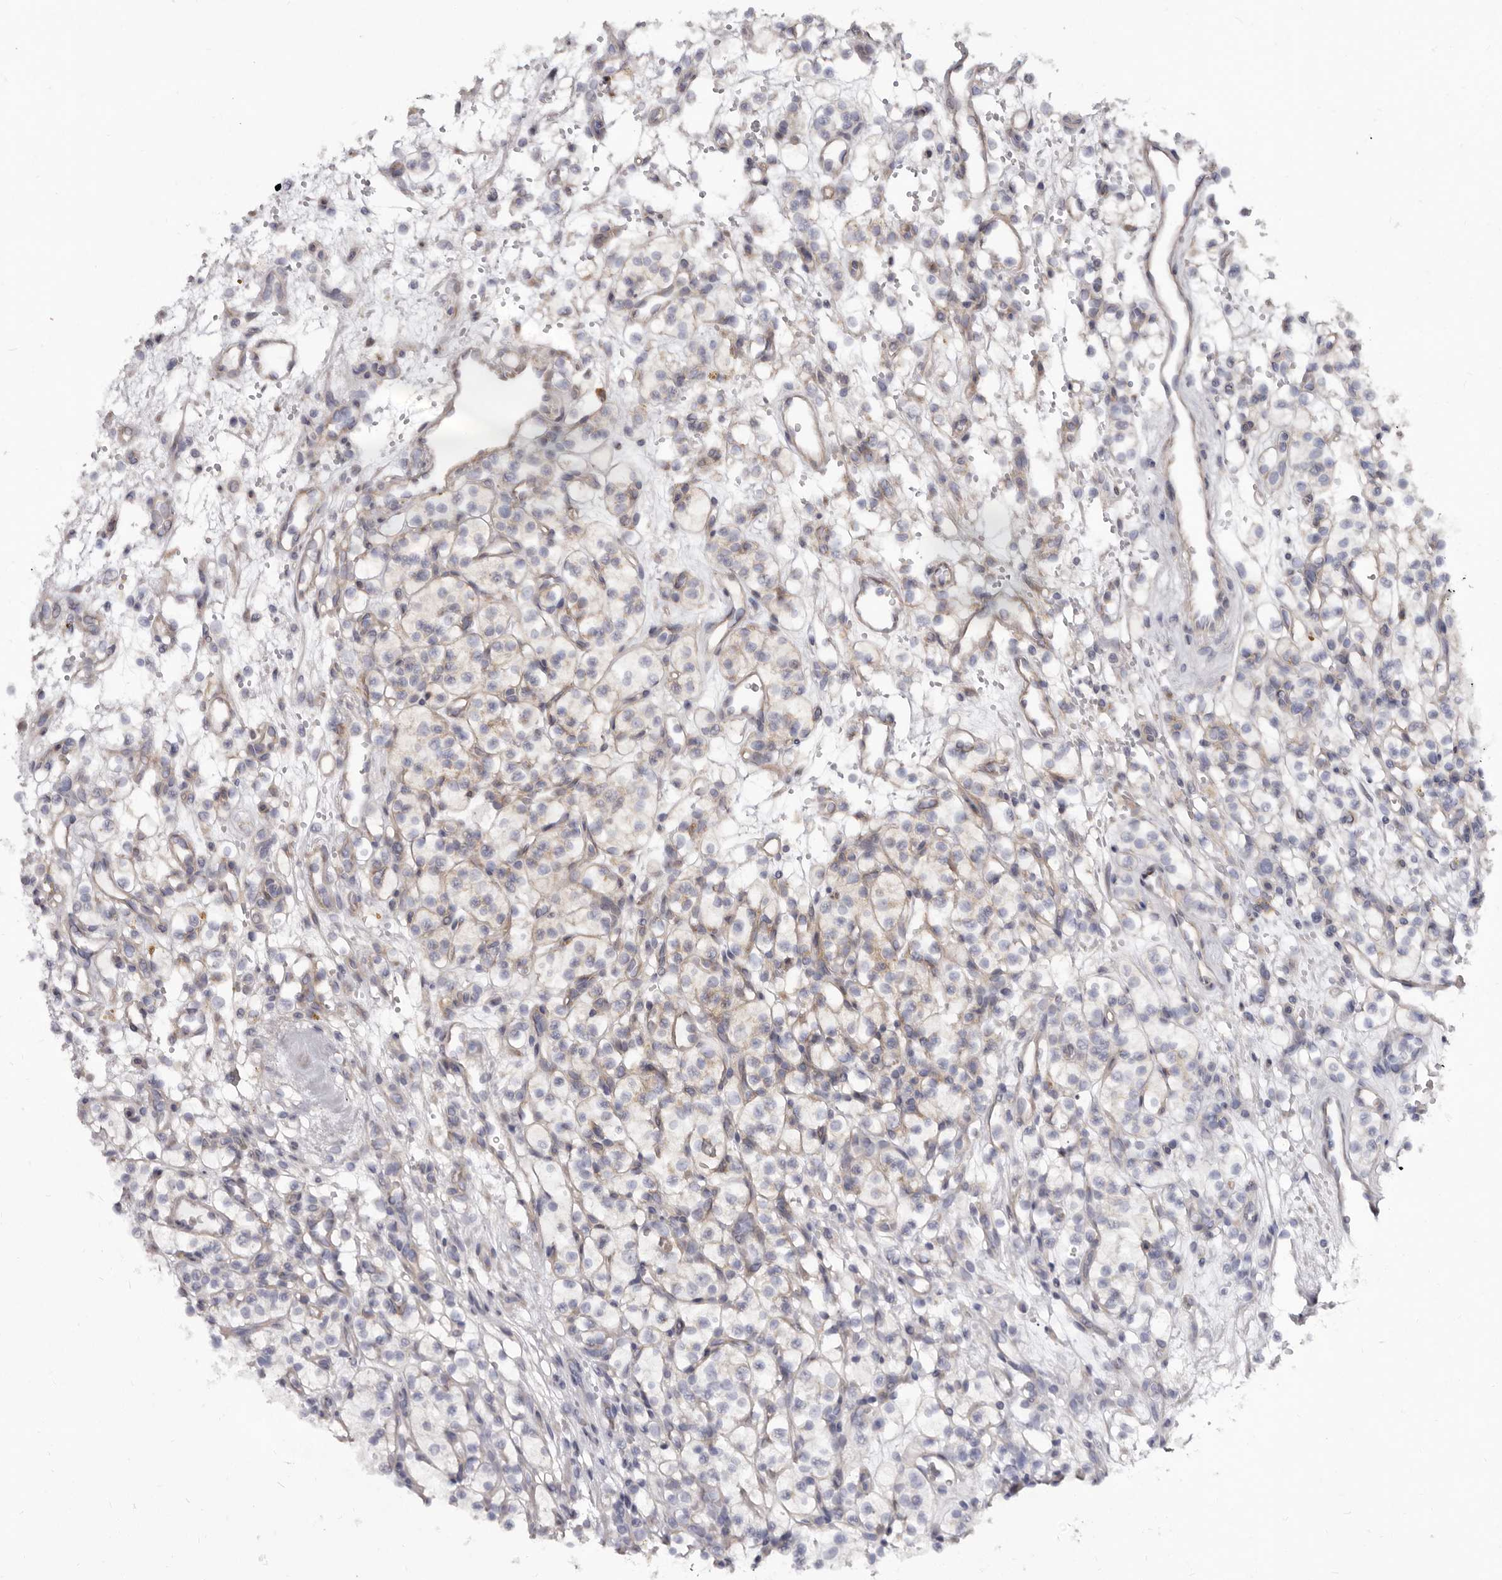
{"staining": {"intensity": "negative", "quantity": "none", "location": "none"}, "tissue": "renal cancer", "cell_type": "Tumor cells", "image_type": "cancer", "snomed": [{"axis": "morphology", "description": "Adenocarcinoma, NOS"}, {"axis": "topography", "description": "Kidney"}], "caption": "Micrograph shows no significant protein staining in tumor cells of adenocarcinoma (renal).", "gene": "ASIC5", "patient": {"sex": "female", "age": 57}}